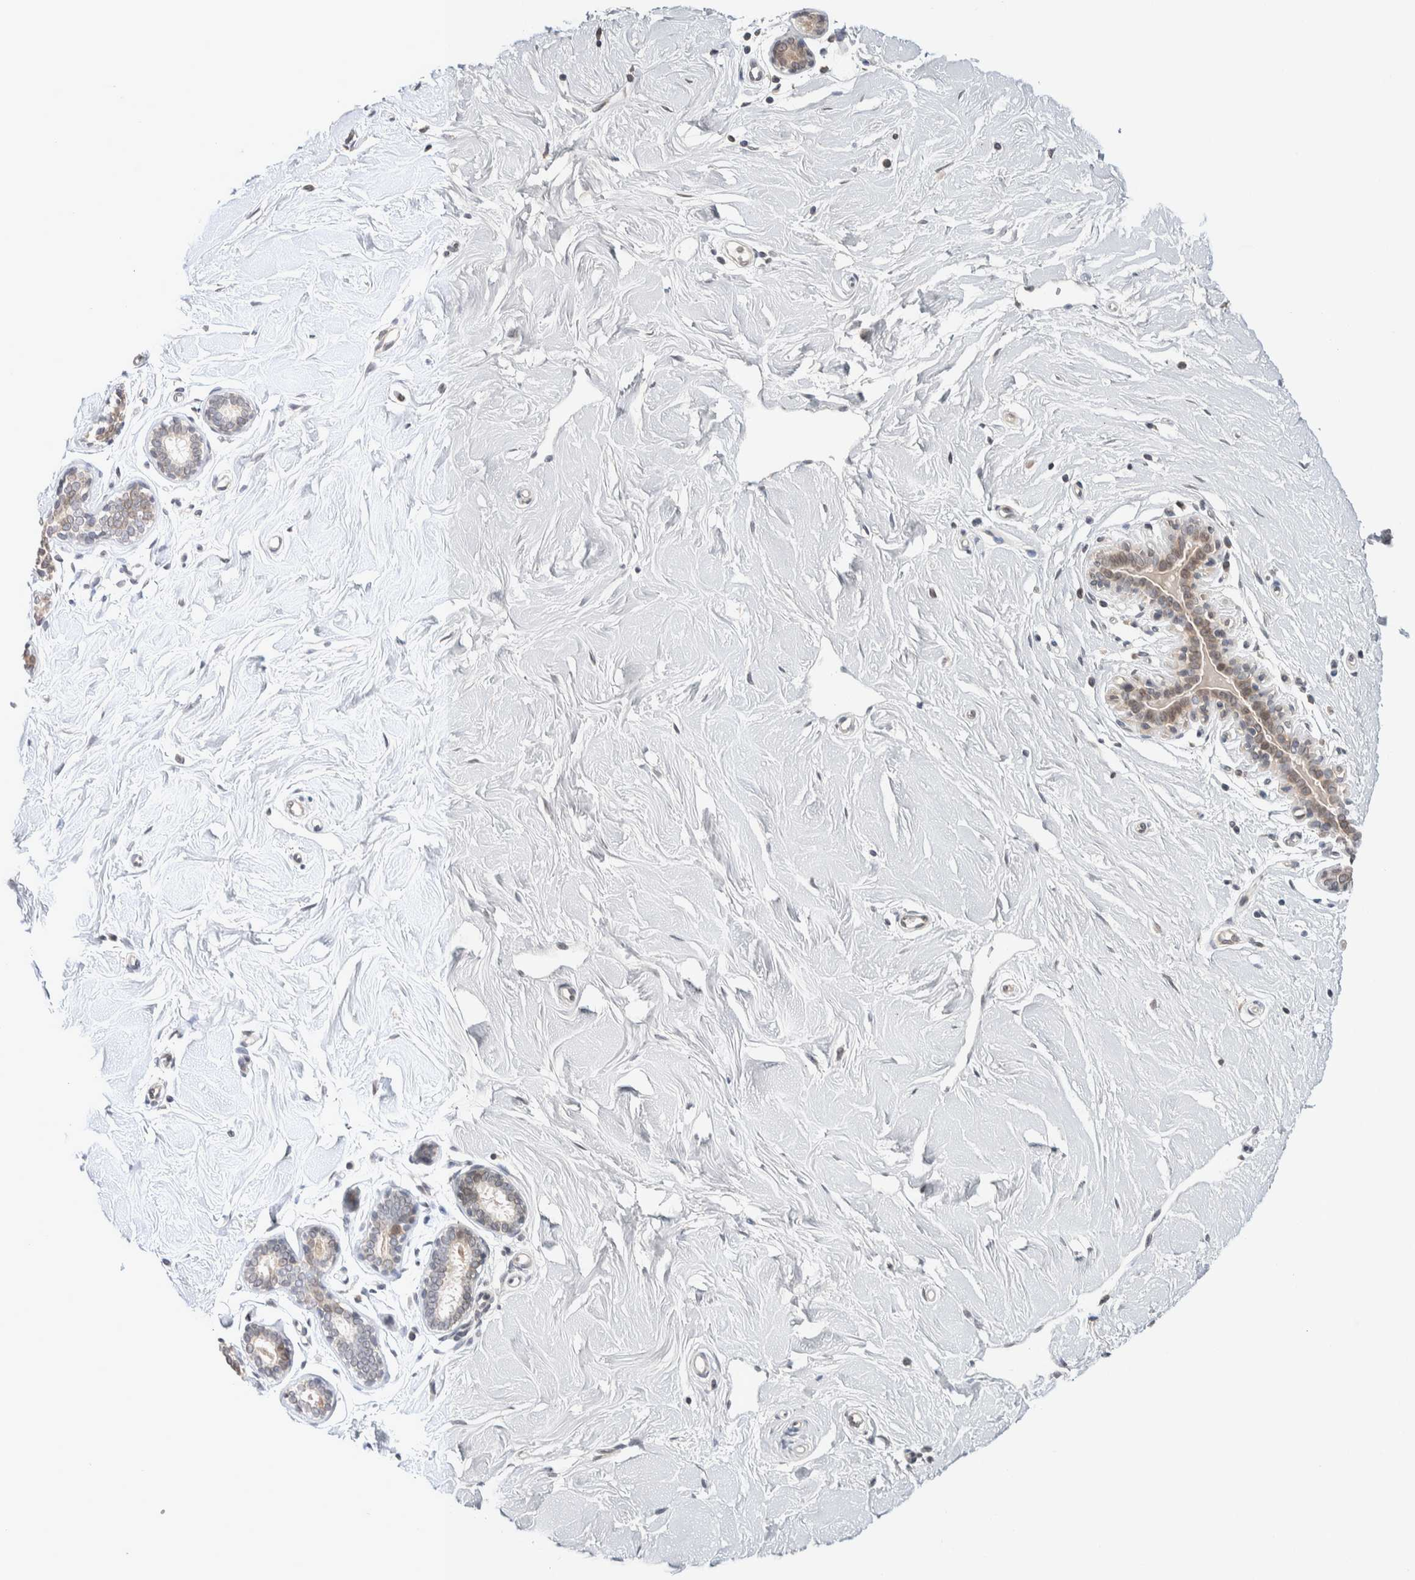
{"staining": {"intensity": "negative", "quantity": "none", "location": "none"}, "tissue": "breast", "cell_type": "Adipocytes", "image_type": "normal", "snomed": [{"axis": "morphology", "description": "Normal tissue, NOS"}, {"axis": "topography", "description": "Breast"}], "caption": "Immunohistochemistry image of unremarkable breast stained for a protein (brown), which displays no expression in adipocytes.", "gene": "CRAT", "patient": {"sex": "female", "age": 23}}